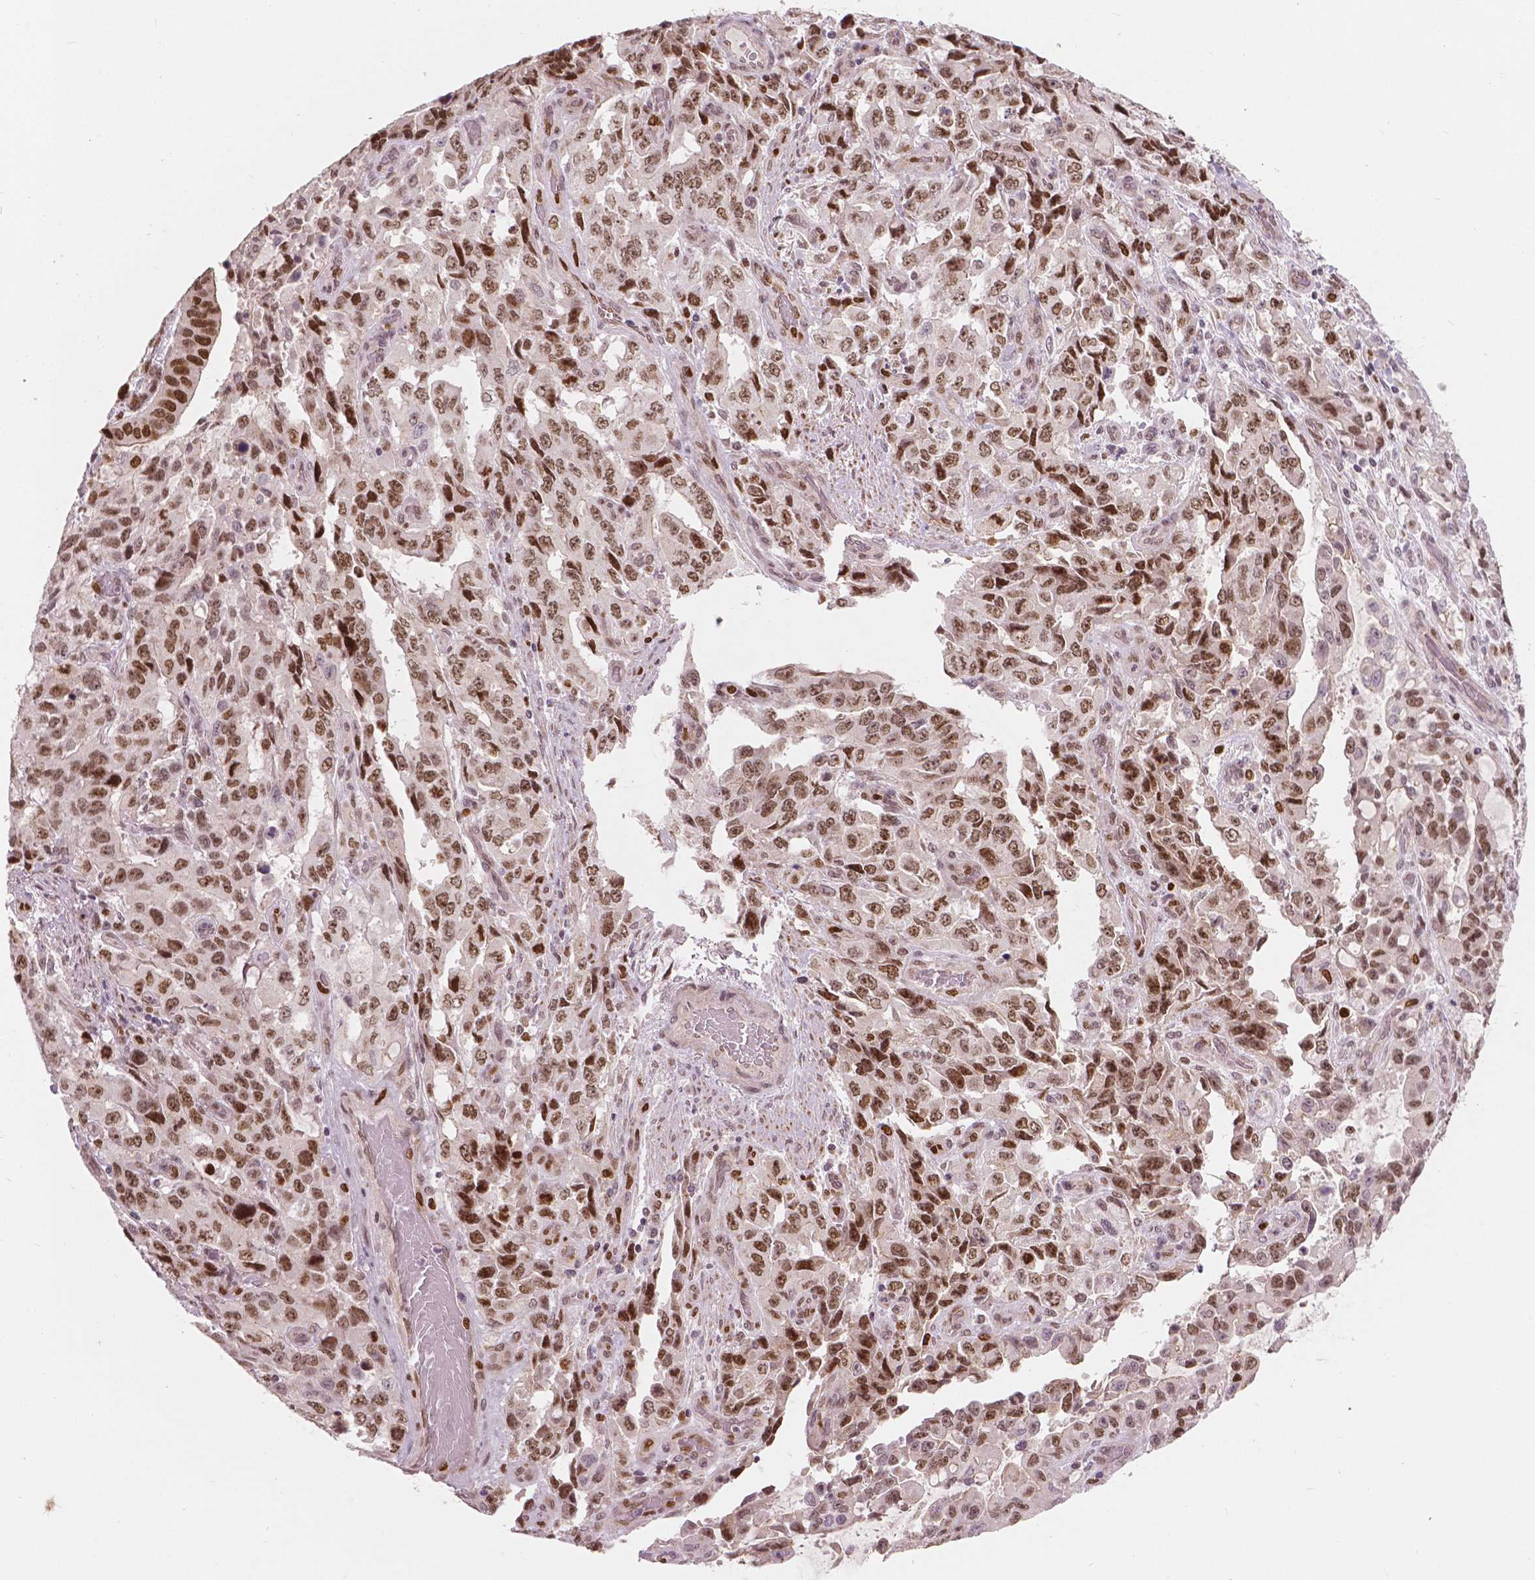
{"staining": {"intensity": "strong", "quantity": ">75%", "location": "nuclear"}, "tissue": "stomach cancer", "cell_type": "Tumor cells", "image_type": "cancer", "snomed": [{"axis": "morphology", "description": "Adenocarcinoma, NOS"}, {"axis": "topography", "description": "Stomach, upper"}], "caption": "Stomach cancer (adenocarcinoma) tissue reveals strong nuclear positivity in about >75% of tumor cells, visualized by immunohistochemistry.", "gene": "NSD2", "patient": {"sex": "male", "age": 85}}